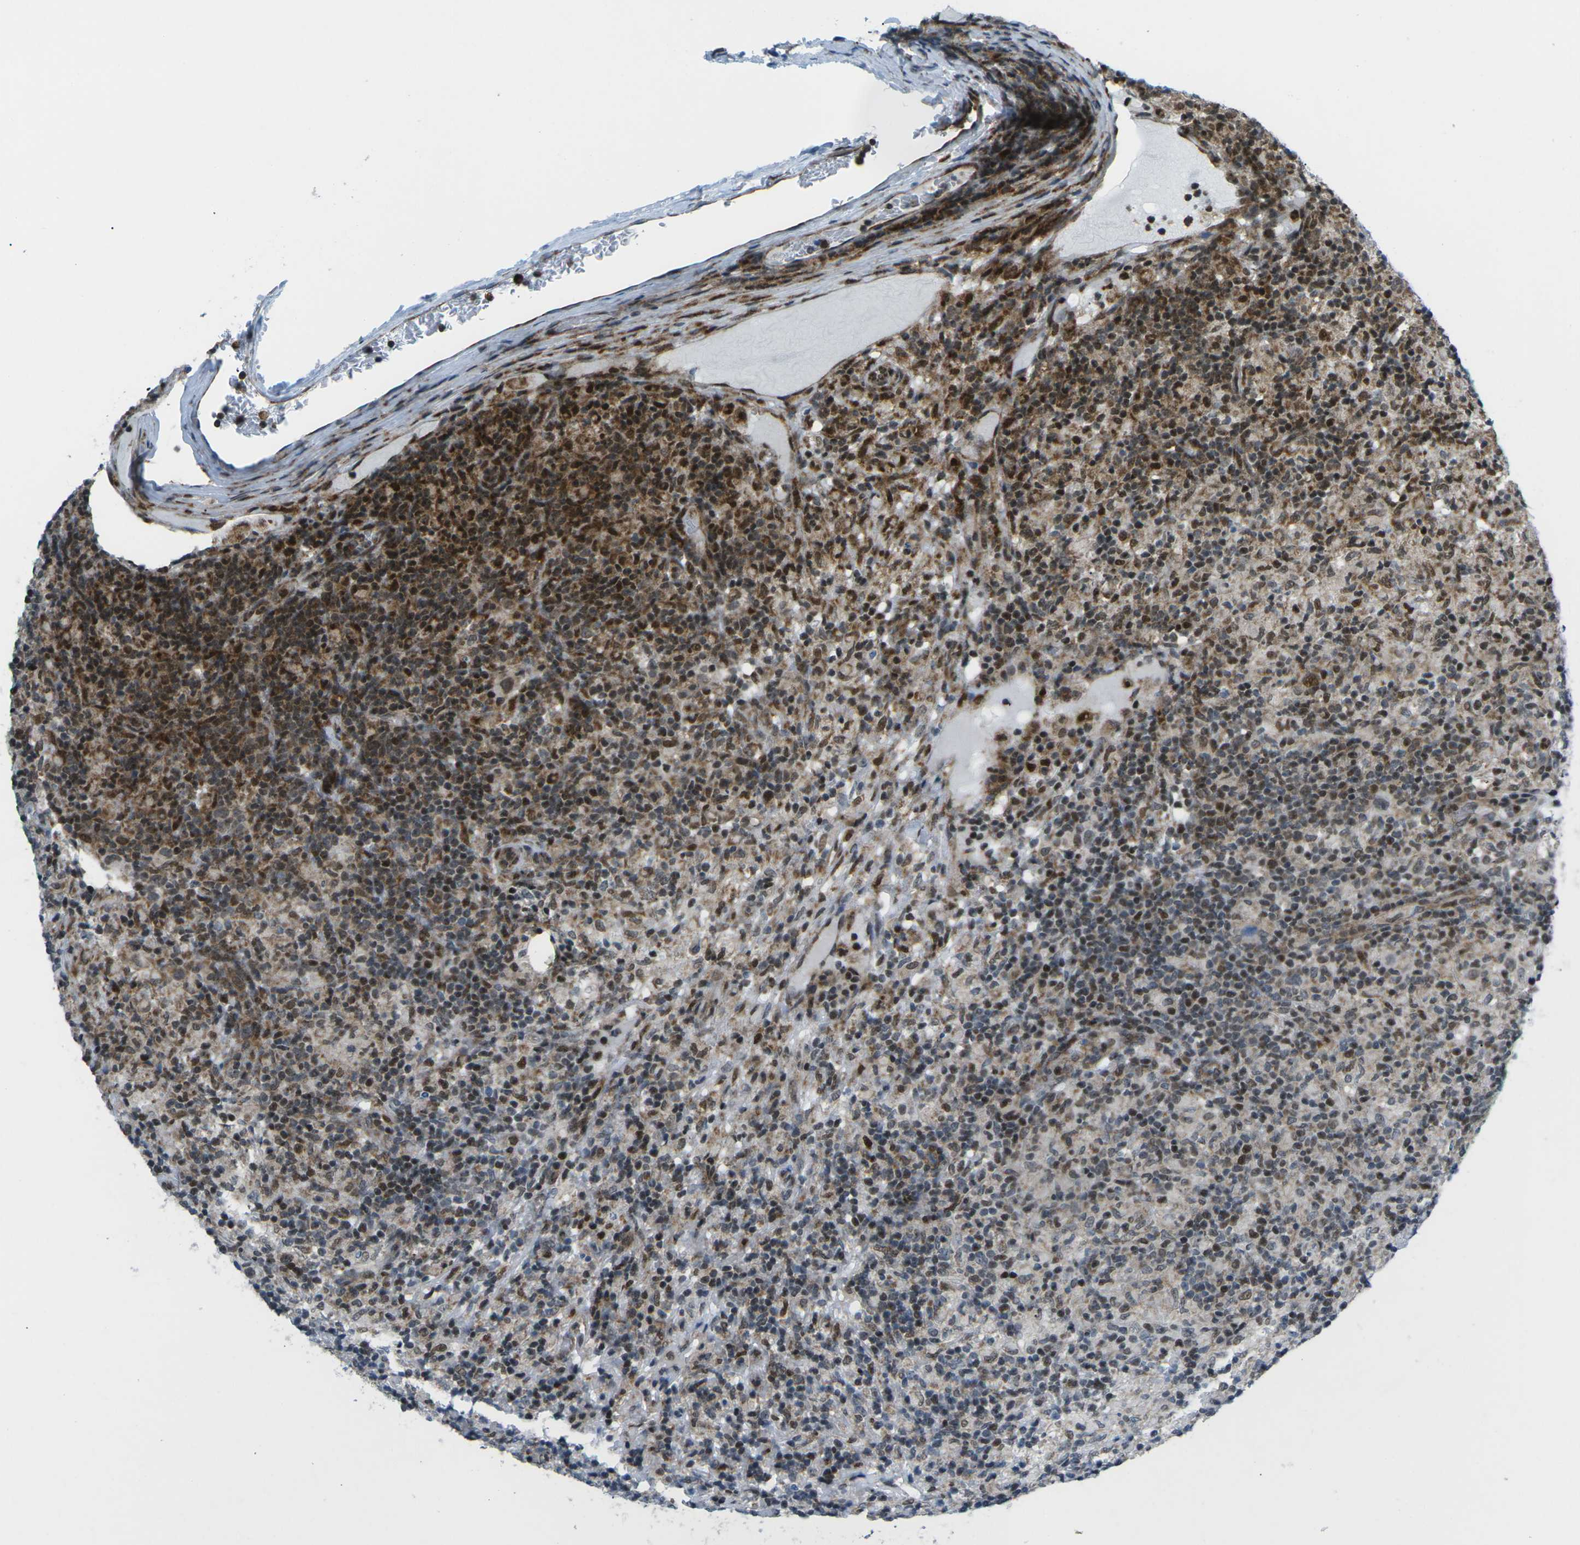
{"staining": {"intensity": "moderate", "quantity": ">75%", "location": "nuclear"}, "tissue": "lymphoma", "cell_type": "Tumor cells", "image_type": "cancer", "snomed": [{"axis": "morphology", "description": "Hodgkin's disease, NOS"}, {"axis": "topography", "description": "Lymph node"}], "caption": "The immunohistochemical stain labels moderate nuclear positivity in tumor cells of lymphoma tissue.", "gene": "MBNL1", "patient": {"sex": "male", "age": 70}}